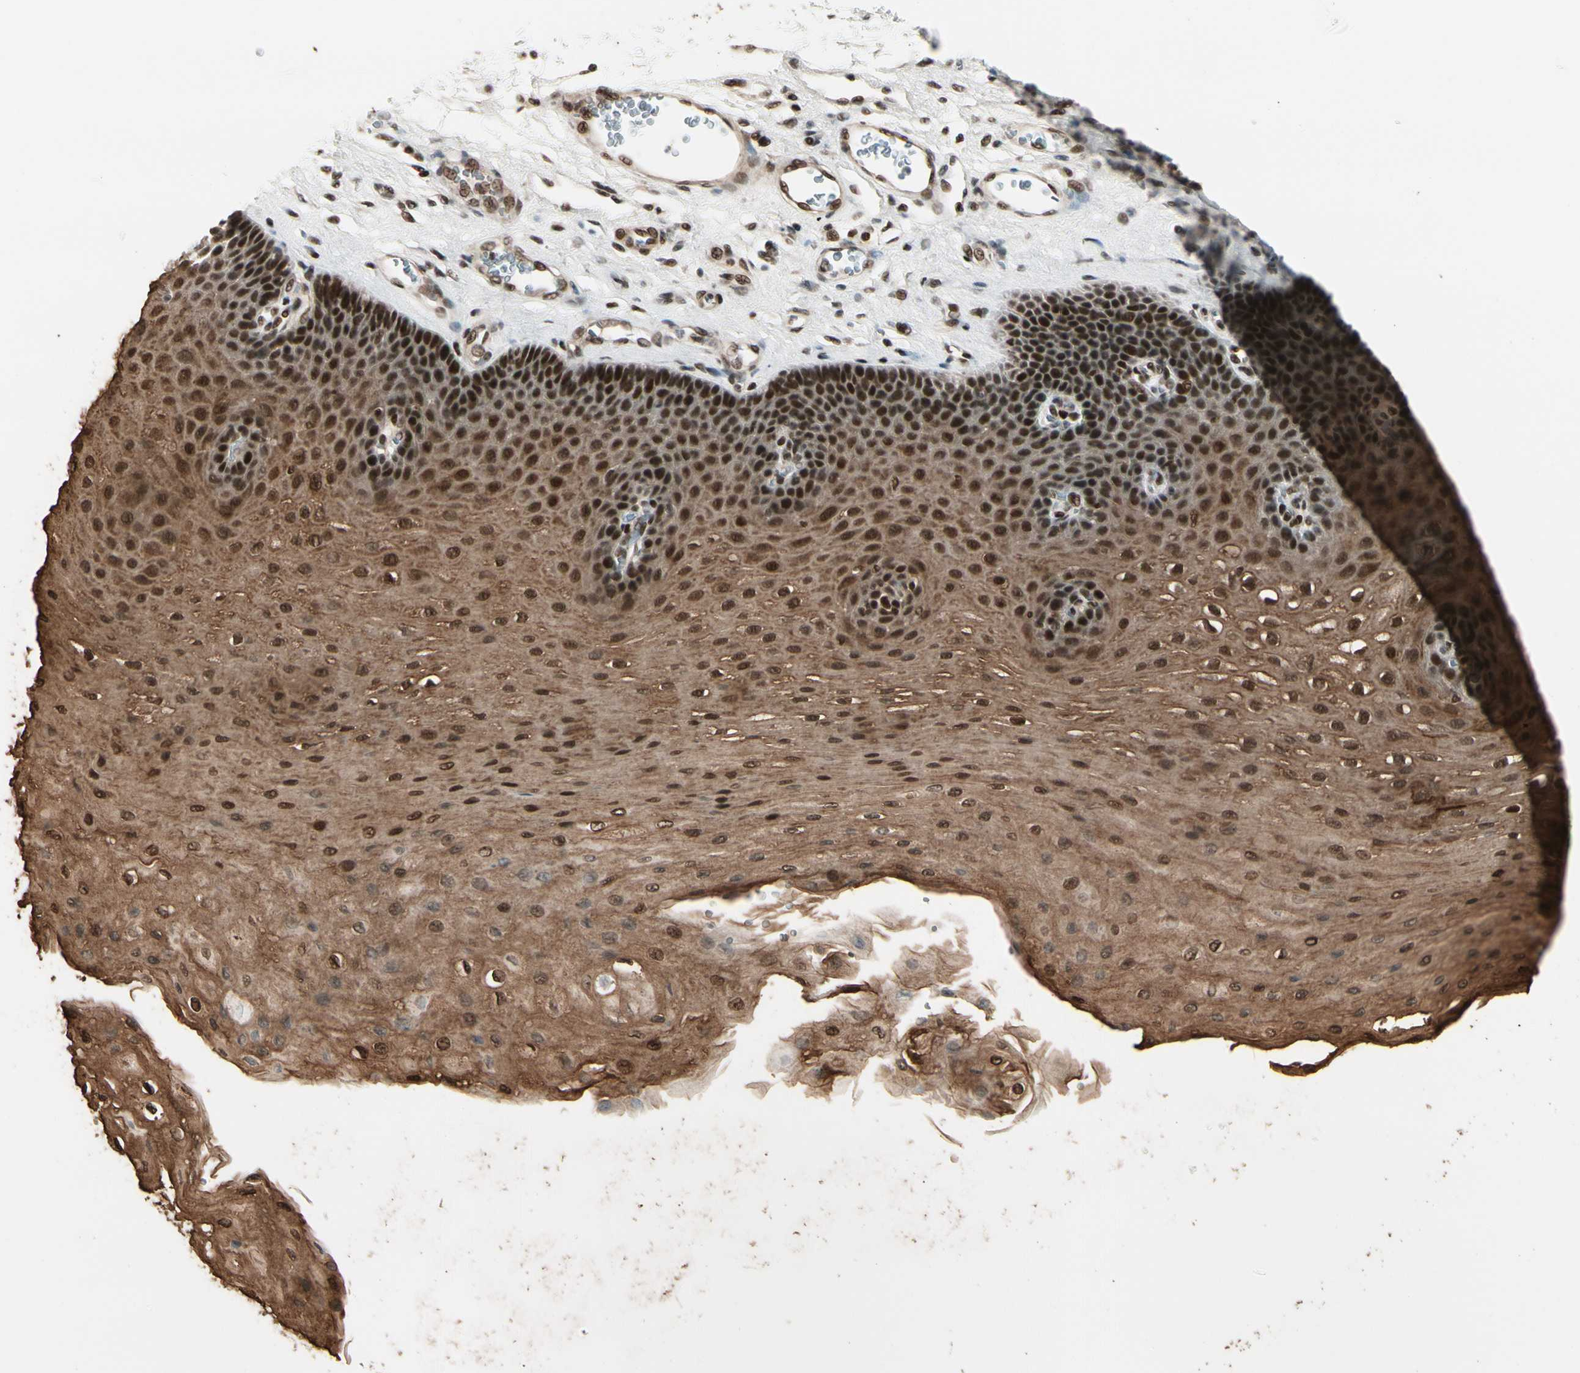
{"staining": {"intensity": "strong", "quantity": ">75%", "location": "cytoplasmic/membranous,nuclear"}, "tissue": "esophagus", "cell_type": "Squamous epithelial cells", "image_type": "normal", "snomed": [{"axis": "morphology", "description": "Normal tissue, NOS"}, {"axis": "topography", "description": "Esophagus"}], "caption": "Immunohistochemical staining of benign human esophagus demonstrates >75% levels of strong cytoplasmic/membranous,nuclear protein expression in about >75% of squamous epithelial cells.", "gene": "CHAMP1", "patient": {"sex": "female", "age": 72}}